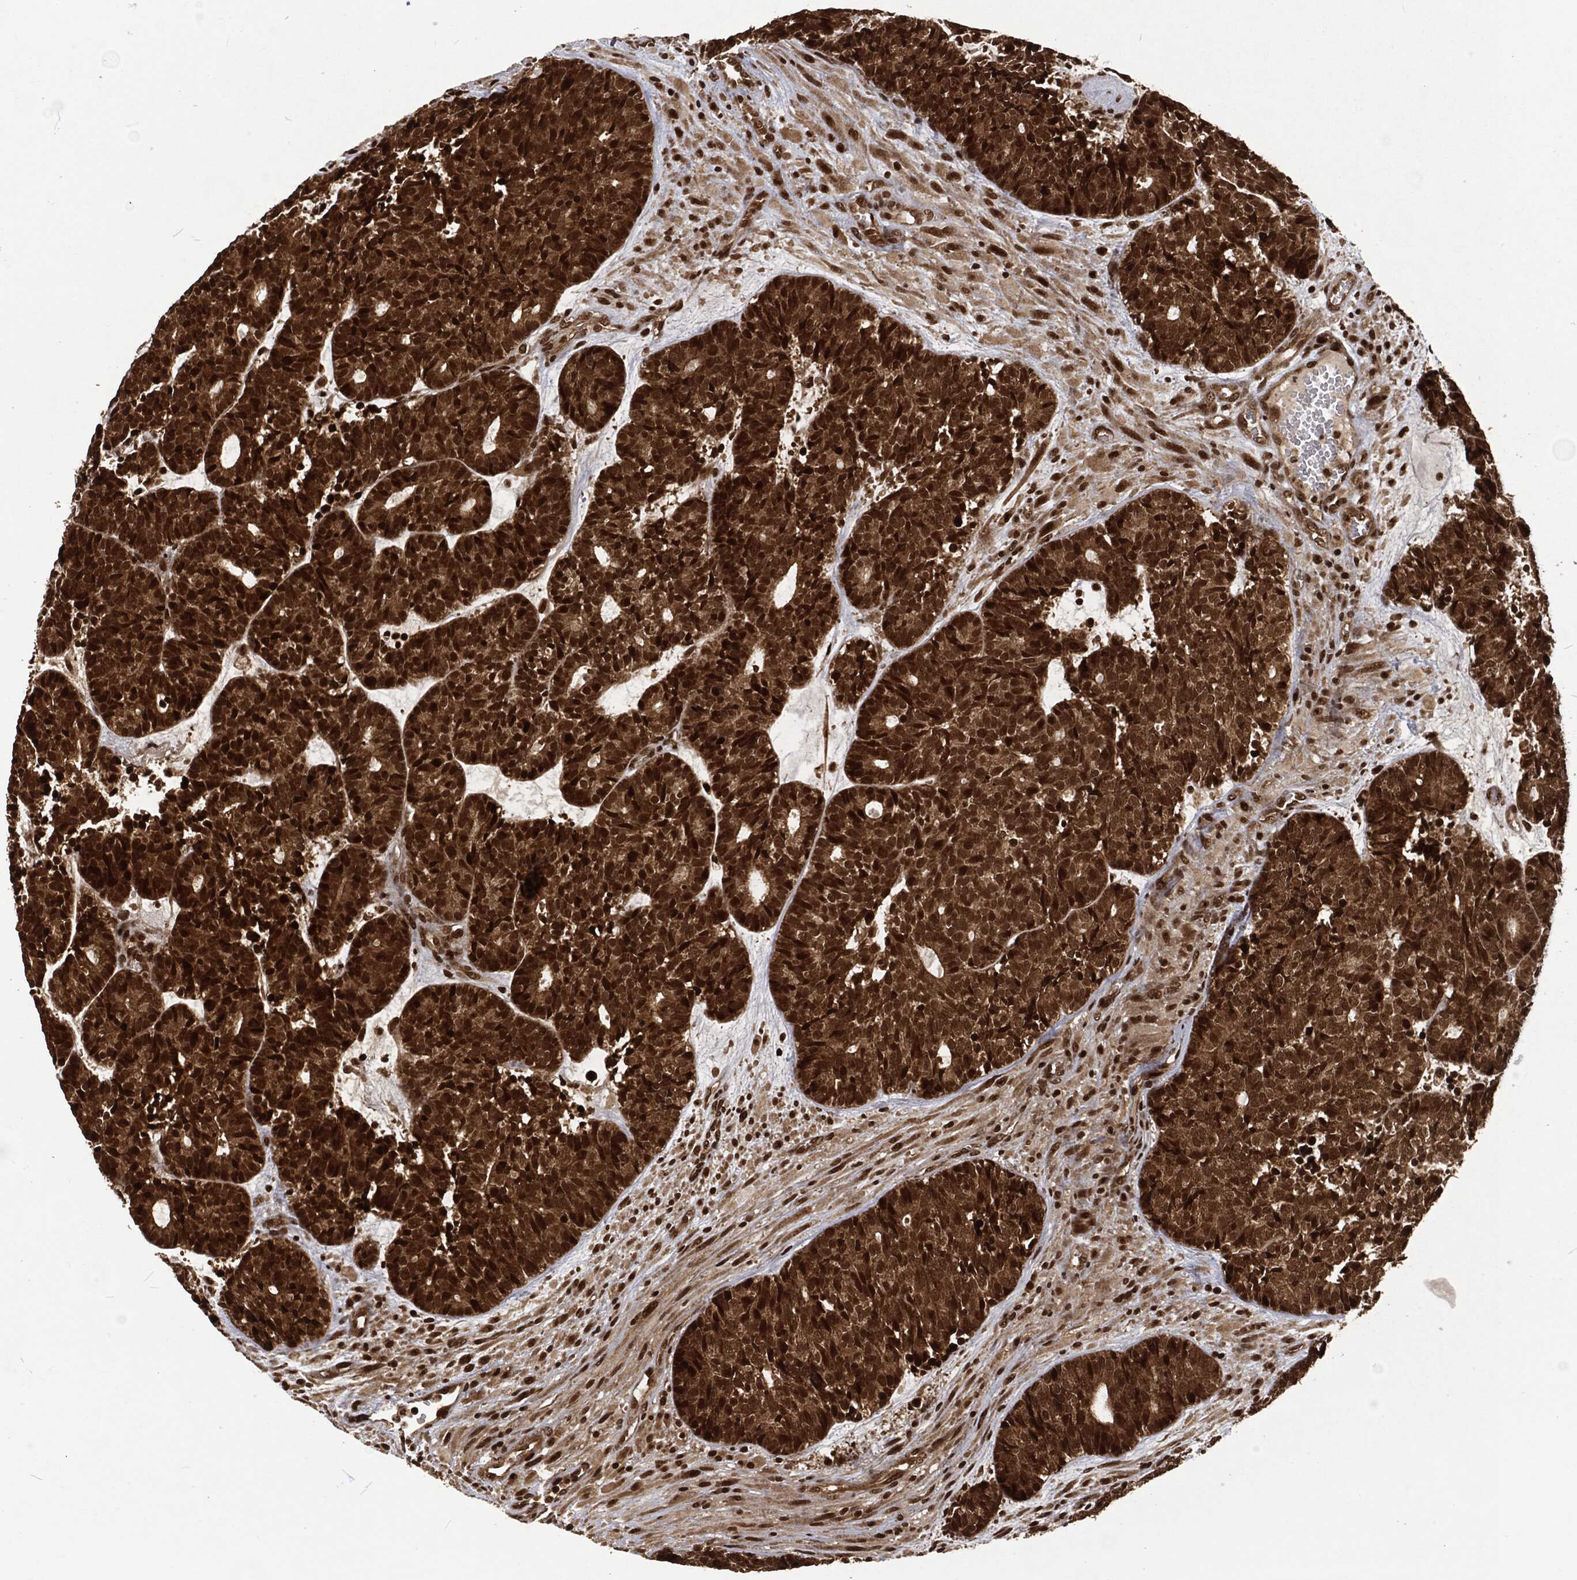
{"staining": {"intensity": "strong", "quantity": "25%-75%", "location": "cytoplasmic/membranous,nuclear"}, "tissue": "head and neck cancer", "cell_type": "Tumor cells", "image_type": "cancer", "snomed": [{"axis": "morphology", "description": "Adenocarcinoma, NOS"}, {"axis": "topography", "description": "Head-Neck"}], "caption": "IHC (DAB (3,3'-diaminobenzidine)) staining of head and neck cancer reveals strong cytoplasmic/membranous and nuclear protein staining in about 25%-75% of tumor cells. The protein is stained brown, and the nuclei are stained in blue (DAB (3,3'-diaminobenzidine) IHC with brightfield microscopy, high magnification).", "gene": "NGRN", "patient": {"sex": "female", "age": 81}}